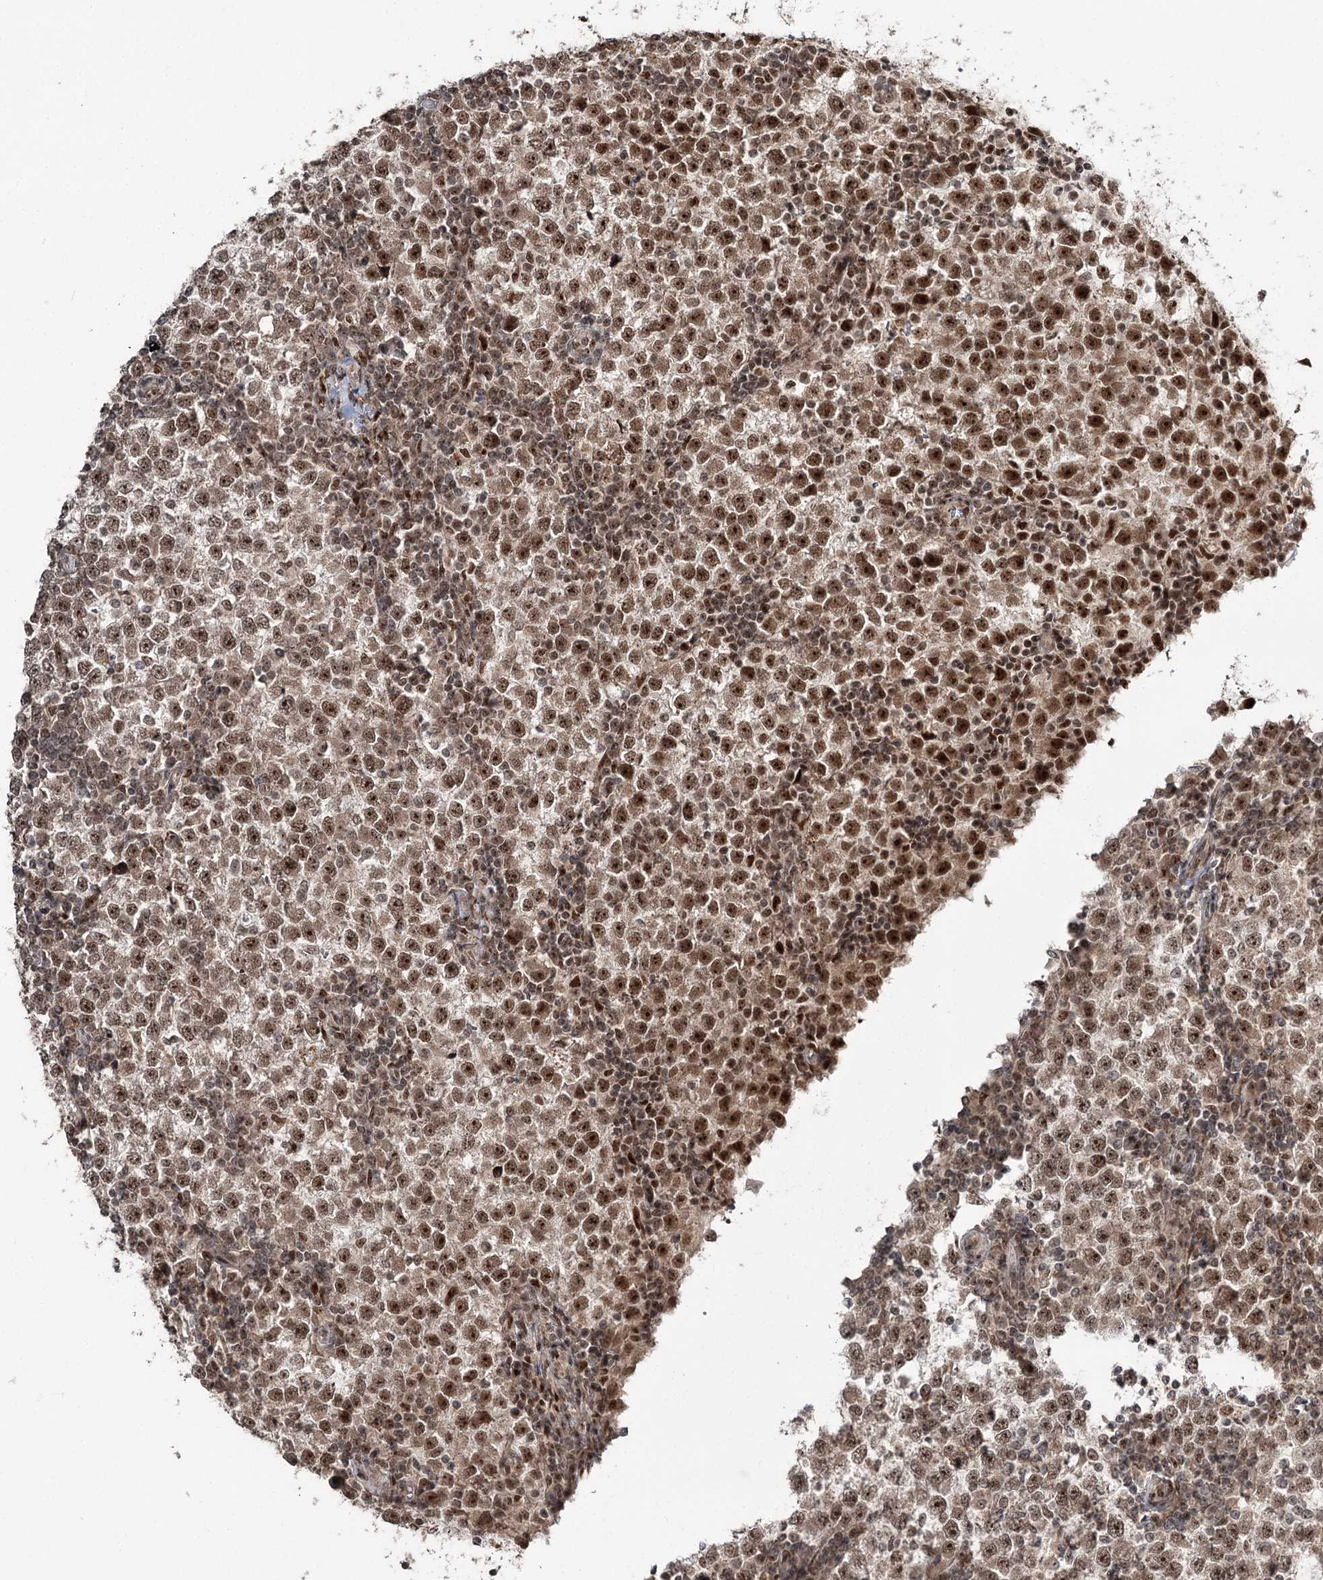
{"staining": {"intensity": "moderate", "quantity": ">75%", "location": "nuclear"}, "tissue": "testis cancer", "cell_type": "Tumor cells", "image_type": "cancer", "snomed": [{"axis": "morphology", "description": "Seminoma, NOS"}, {"axis": "topography", "description": "Testis"}], "caption": "Protein staining by IHC demonstrates moderate nuclear positivity in about >75% of tumor cells in seminoma (testis). The protein is shown in brown color, while the nuclei are stained blue.", "gene": "ERCC3", "patient": {"sex": "male", "age": 65}}